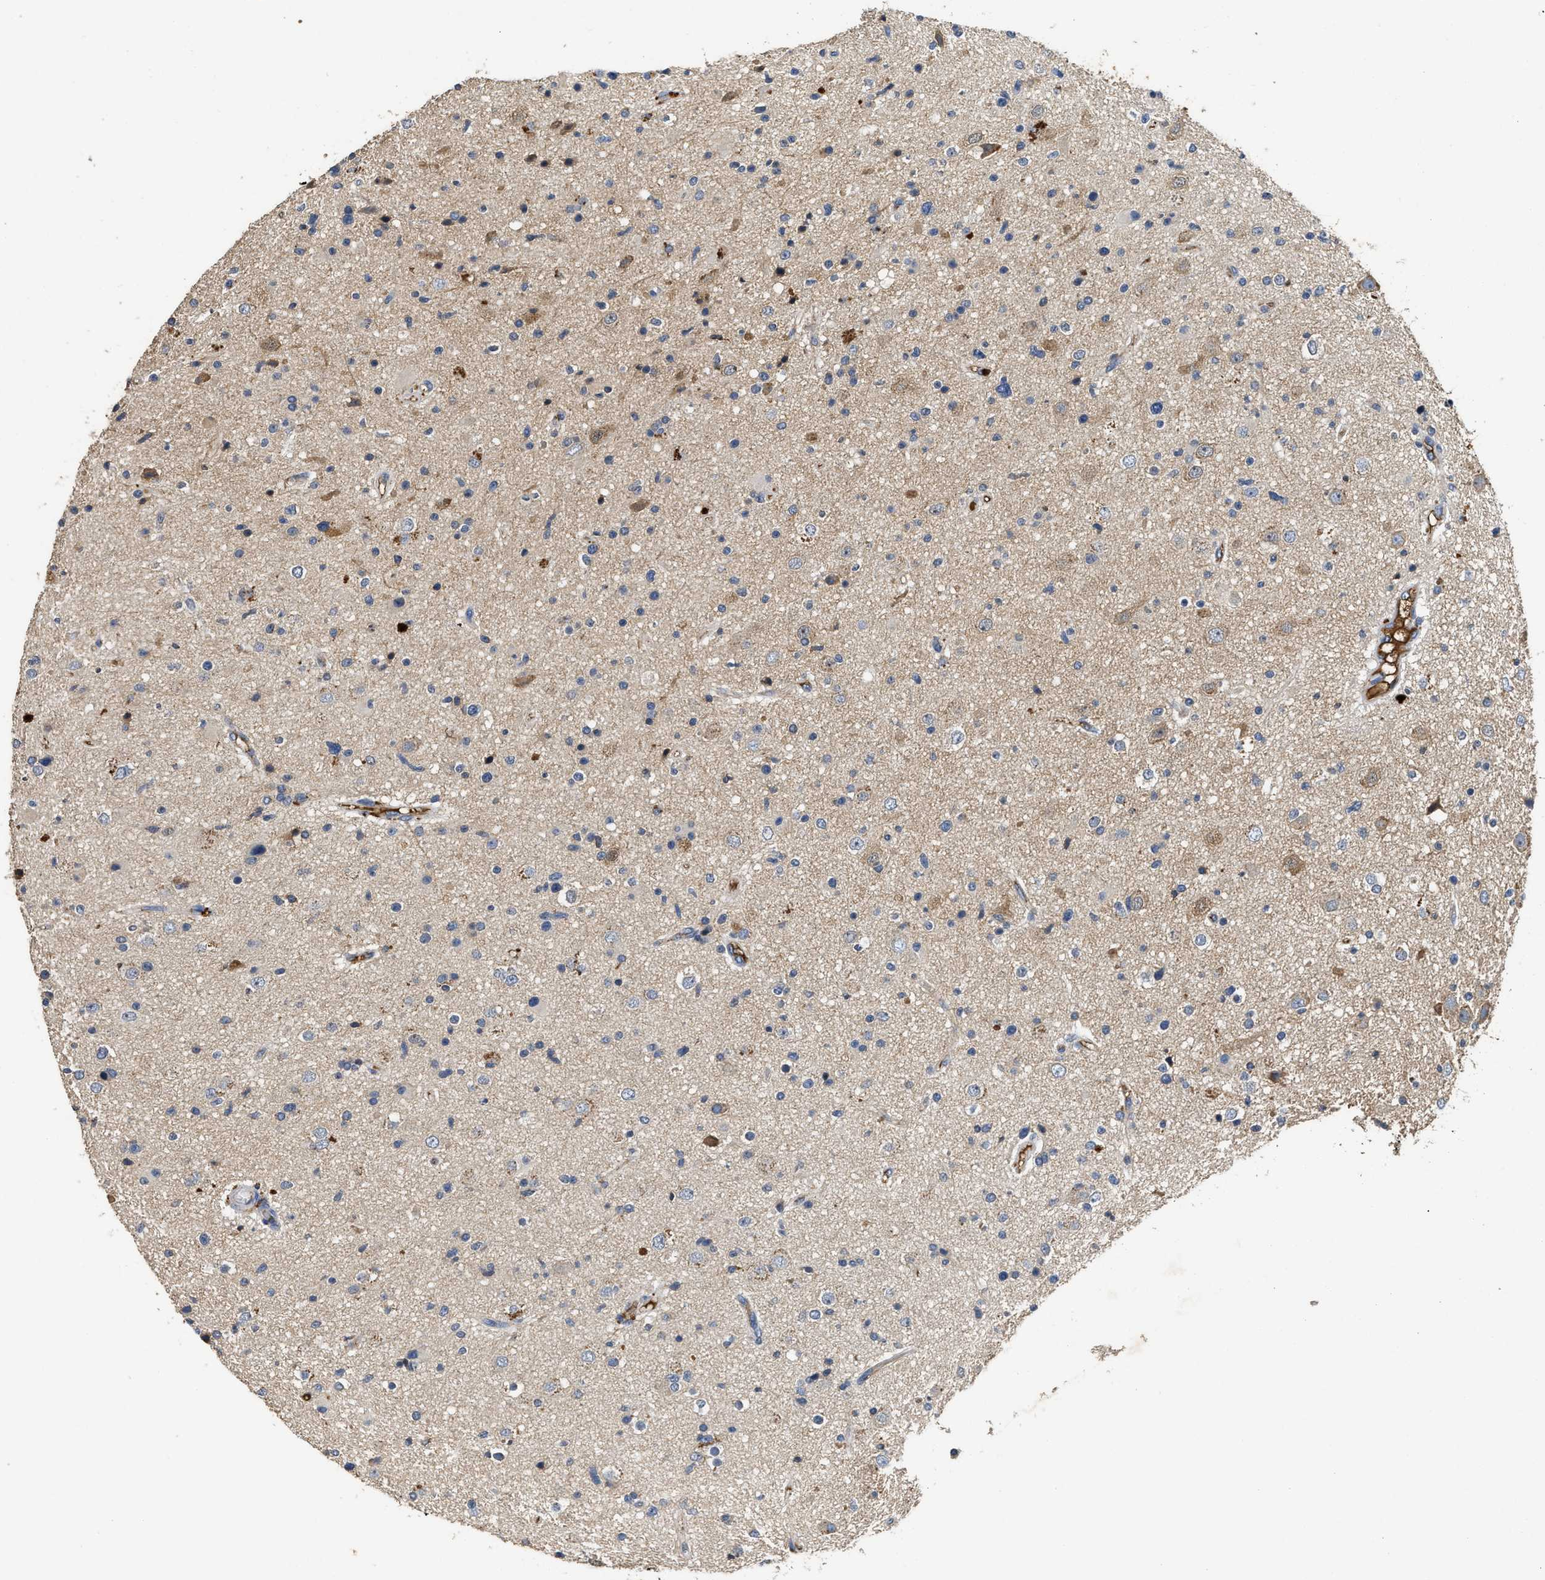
{"staining": {"intensity": "weak", "quantity": "<25%", "location": "cytoplasmic/membranous"}, "tissue": "glioma", "cell_type": "Tumor cells", "image_type": "cancer", "snomed": [{"axis": "morphology", "description": "Glioma, malignant, High grade"}, {"axis": "topography", "description": "Brain"}], "caption": "IHC micrograph of neoplastic tissue: human malignant high-grade glioma stained with DAB demonstrates no significant protein staining in tumor cells.", "gene": "C3", "patient": {"sex": "male", "age": 33}}